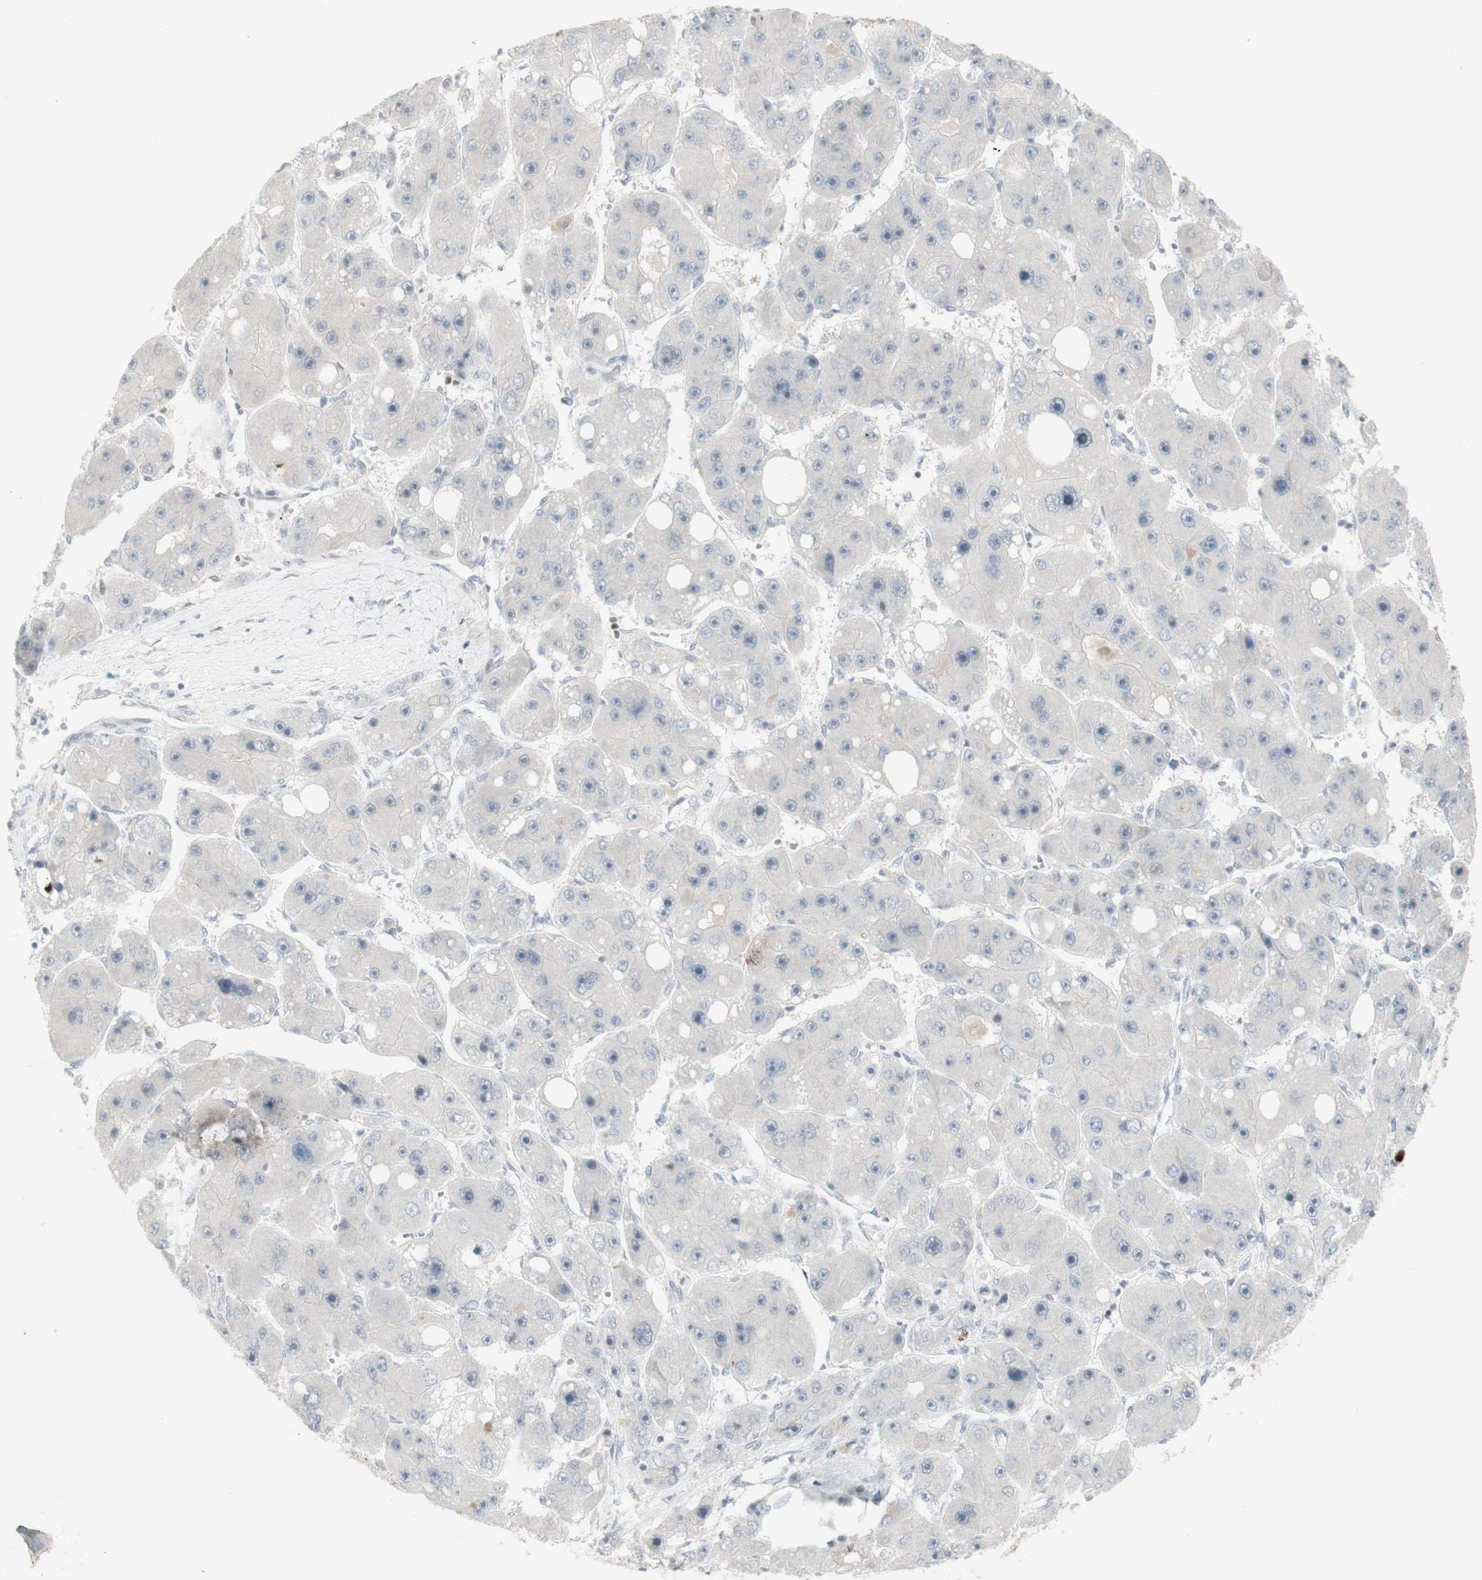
{"staining": {"intensity": "negative", "quantity": "none", "location": "none"}, "tissue": "liver cancer", "cell_type": "Tumor cells", "image_type": "cancer", "snomed": [{"axis": "morphology", "description": "Carcinoma, Hepatocellular, NOS"}, {"axis": "topography", "description": "Liver"}], "caption": "Tumor cells show no significant positivity in liver cancer (hepatocellular carcinoma). Brightfield microscopy of immunohistochemistry stained with DAB (3,3'-diaminobenzidine) (brown) and hematoxylin (blue), captured at high magnification.", "gene": "C1orf116", "patient": {"sex": "female", "age": 61}}